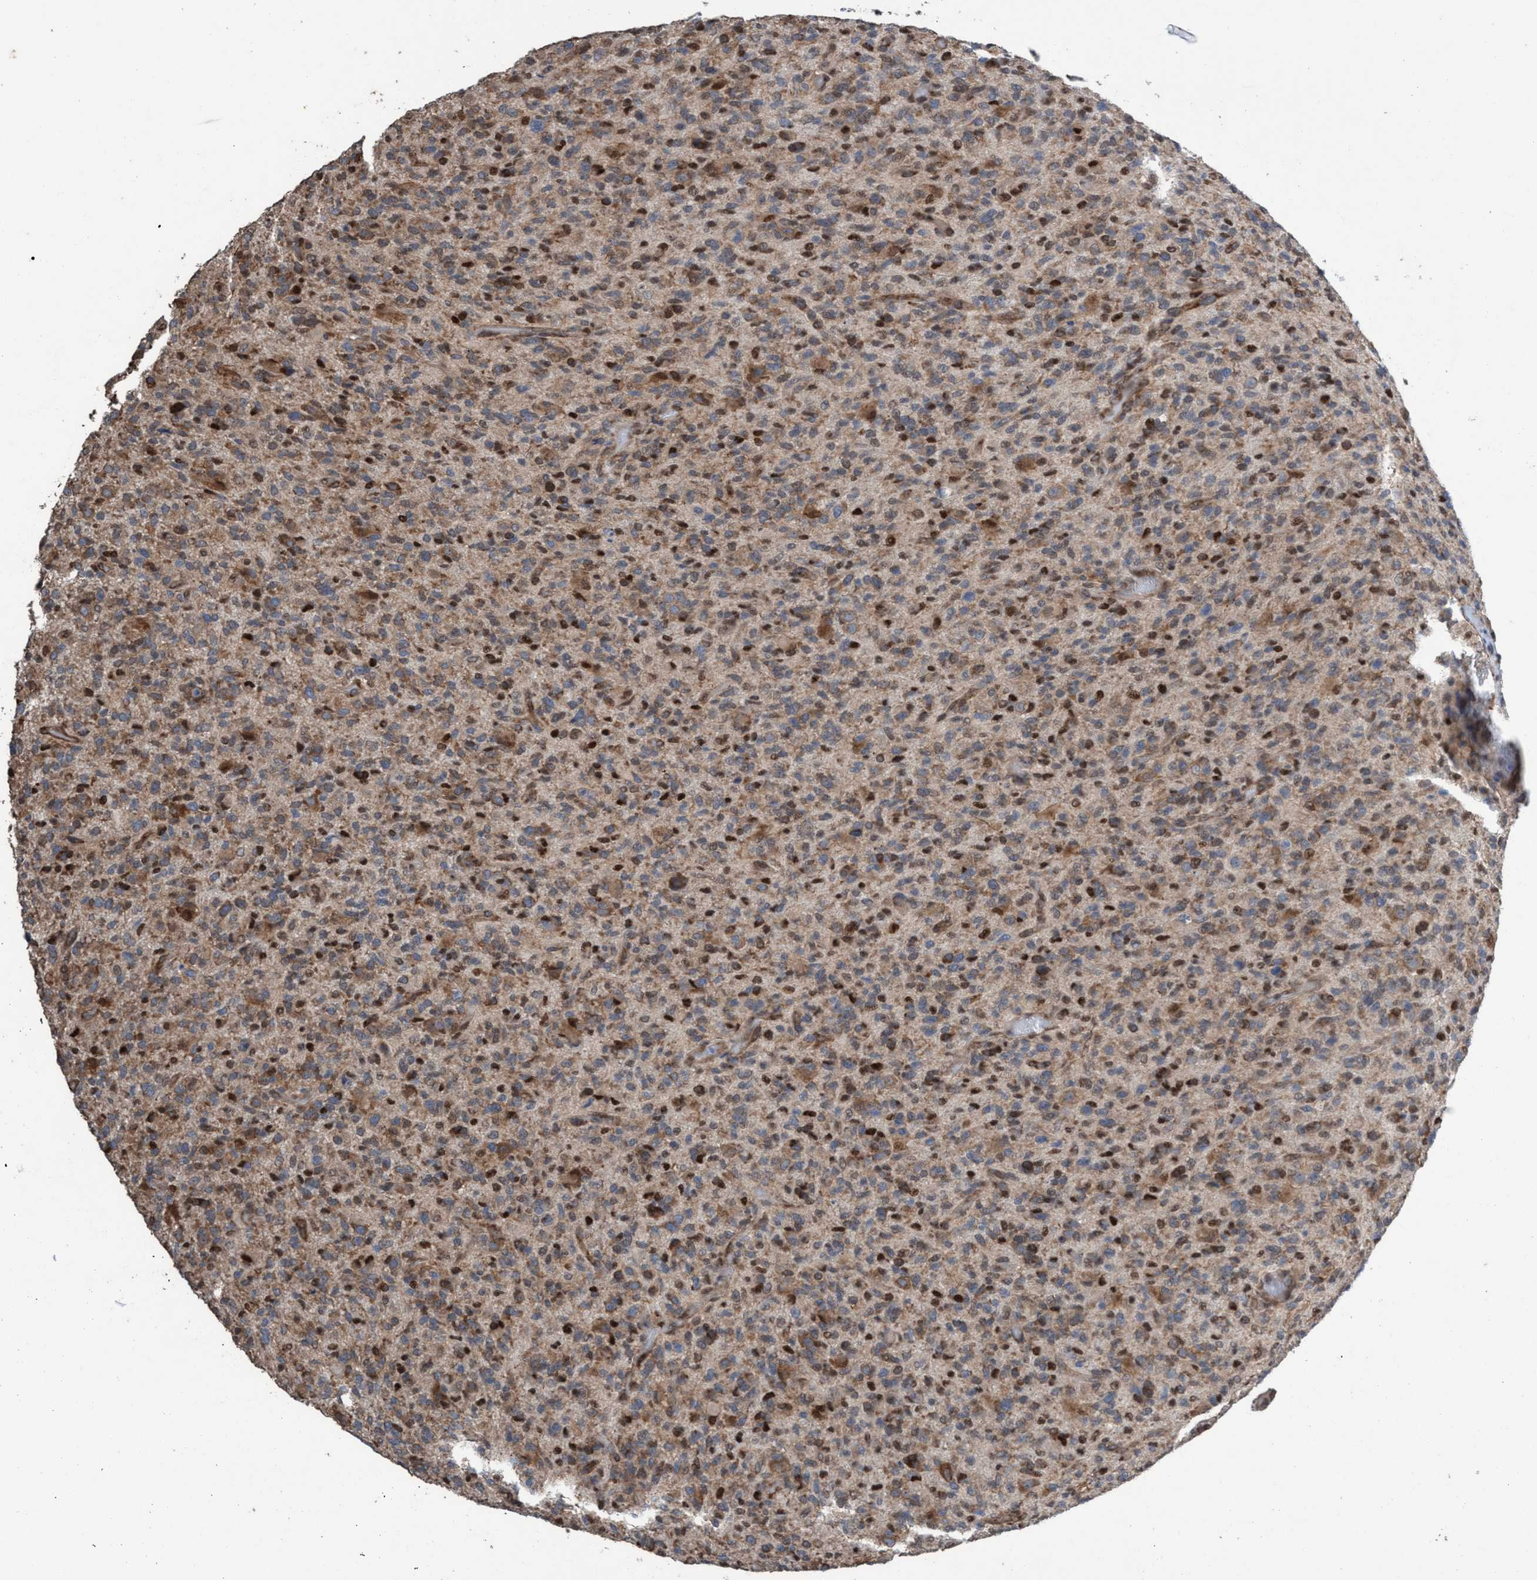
{"staining": {"intensity": "moderate", "quantity": ">75%", "location": "cytoplasmic/membranous"}, "tissue": "glioma", "cell_type": "Tumor cells", "image_type": "cancer", "snomed": [{"axis": "morphology", "description": "Glioma, malignant, High grade"}, {"axis": "topography", "description": "Brain"}], "caption": "Glioma stained with a protein marker reveals moderate staining in tumor cells.", "gene": "METAP2", "patient": {"sex": "male", "age": 71}}